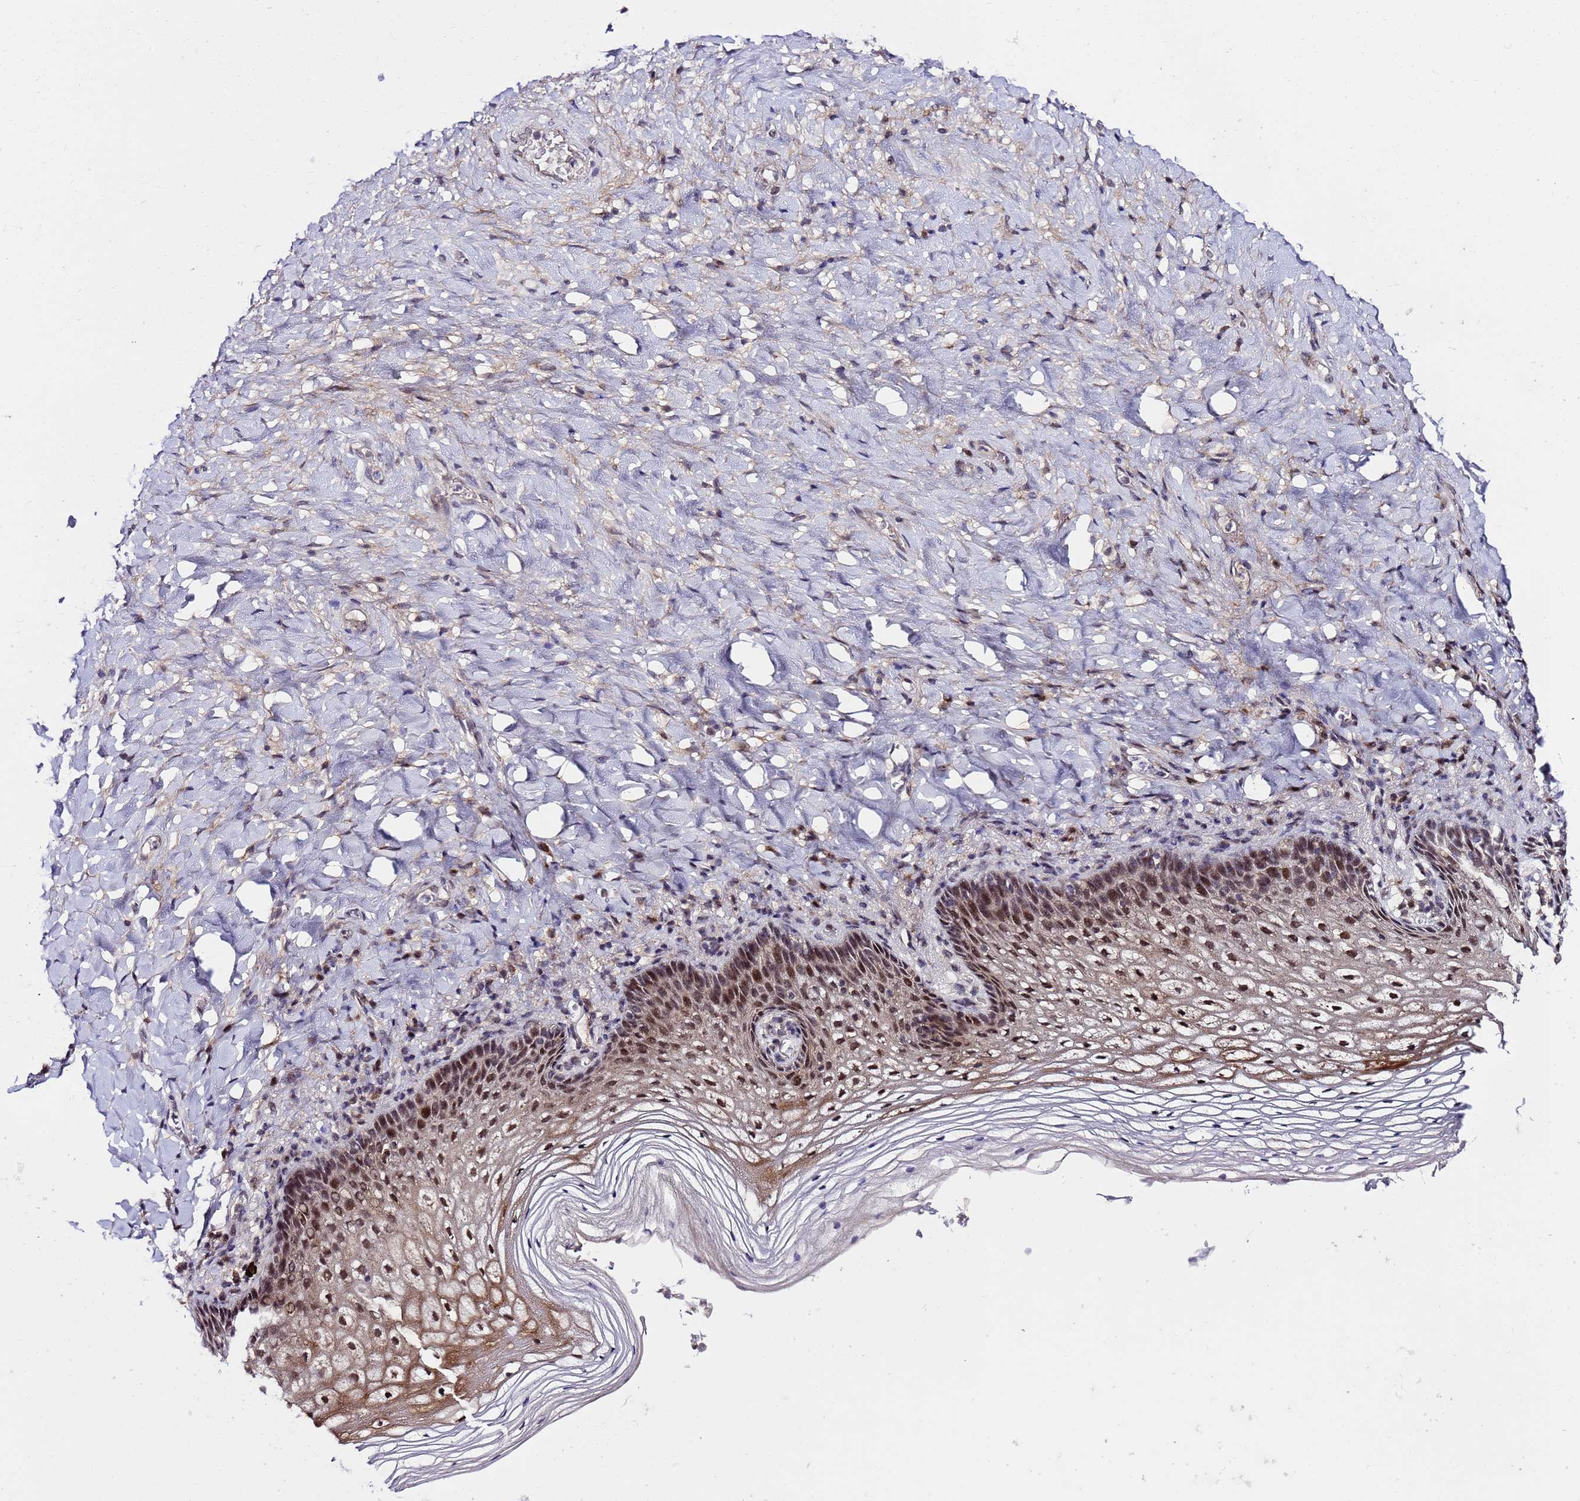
{"staining": {"intensity": "strong", "quantity": "25%-75%", "location": "cytoplasmic/membranous,nuclear"}, "tissue": "vagina", "cell_type": "Squamous epithelial cells", "image_type": "normal", "snomed": [{"axis": "morphology", "description": "Normal tissue, NOS"}, {"axis": "topography", "description": "Vagina"}], "caption": "Brown immunohistochemical staining in normal vagina exhibits strong cytoplasmic/membranous,nuclear expression in approximately 25%-75% of squamous epithelial cells.", "gene": "C19orf47", "patient": {"sex": "female", "age": 60}}